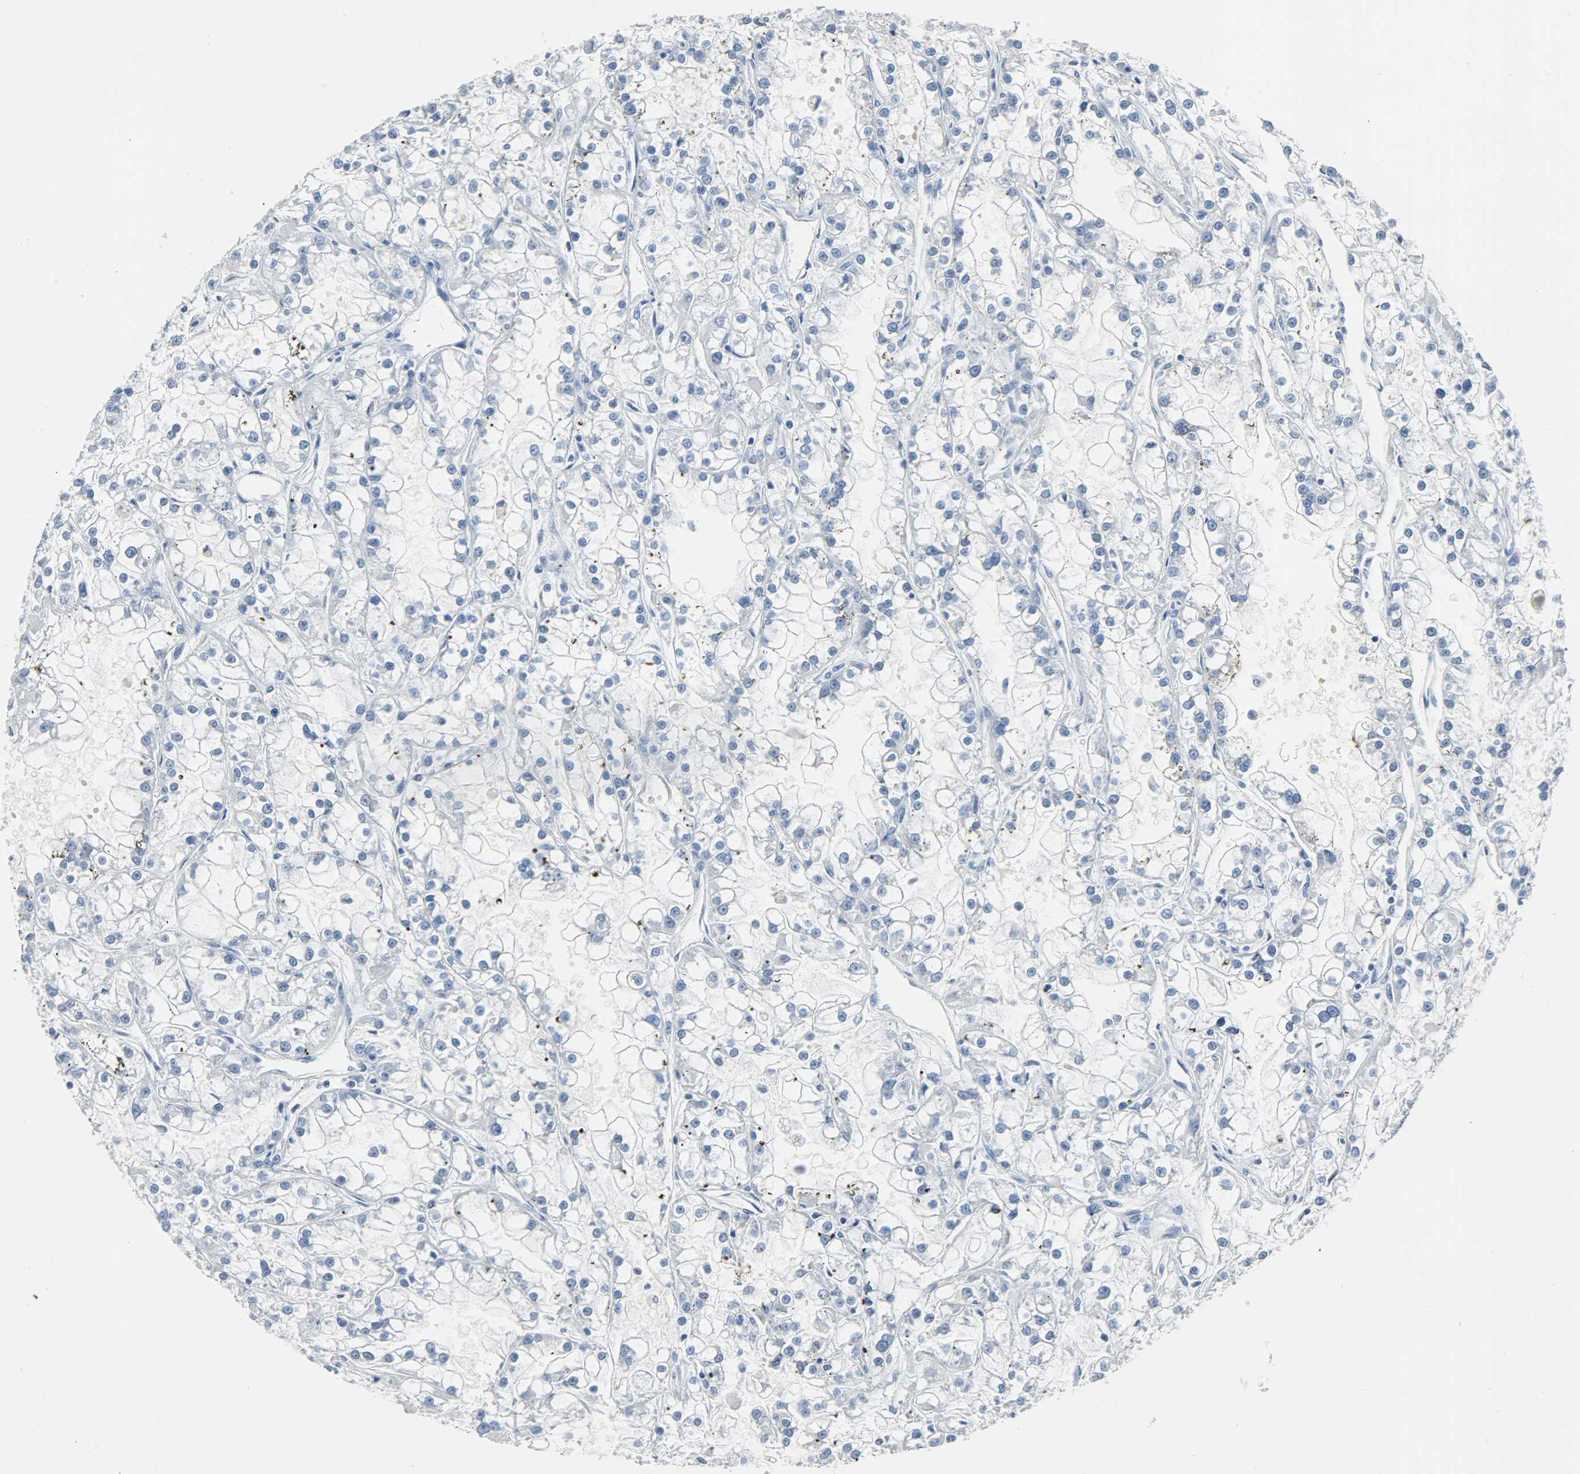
{"staining": {"intensity": "negative", "quantity": "none", "location": "none"}, "tissue": "renal cancer", "cell_type": "Tumor cells", "image_type": "cancer", "snomed": [{"axis": "morphology", "description": "Adenocarcinoma, NOS"}, {"axis": "topography", "description": "Kidney"}], "caption": "The histopathology image shows no significant staining in tumor cells of renal adenocarcinoma. (DAB (3,3'-diaminobenzidine) immunohistochemistry (IHC) with hematoxylin counter stain).", "gene": "CA3", "patient": {"sex": "female", "age": 52}}